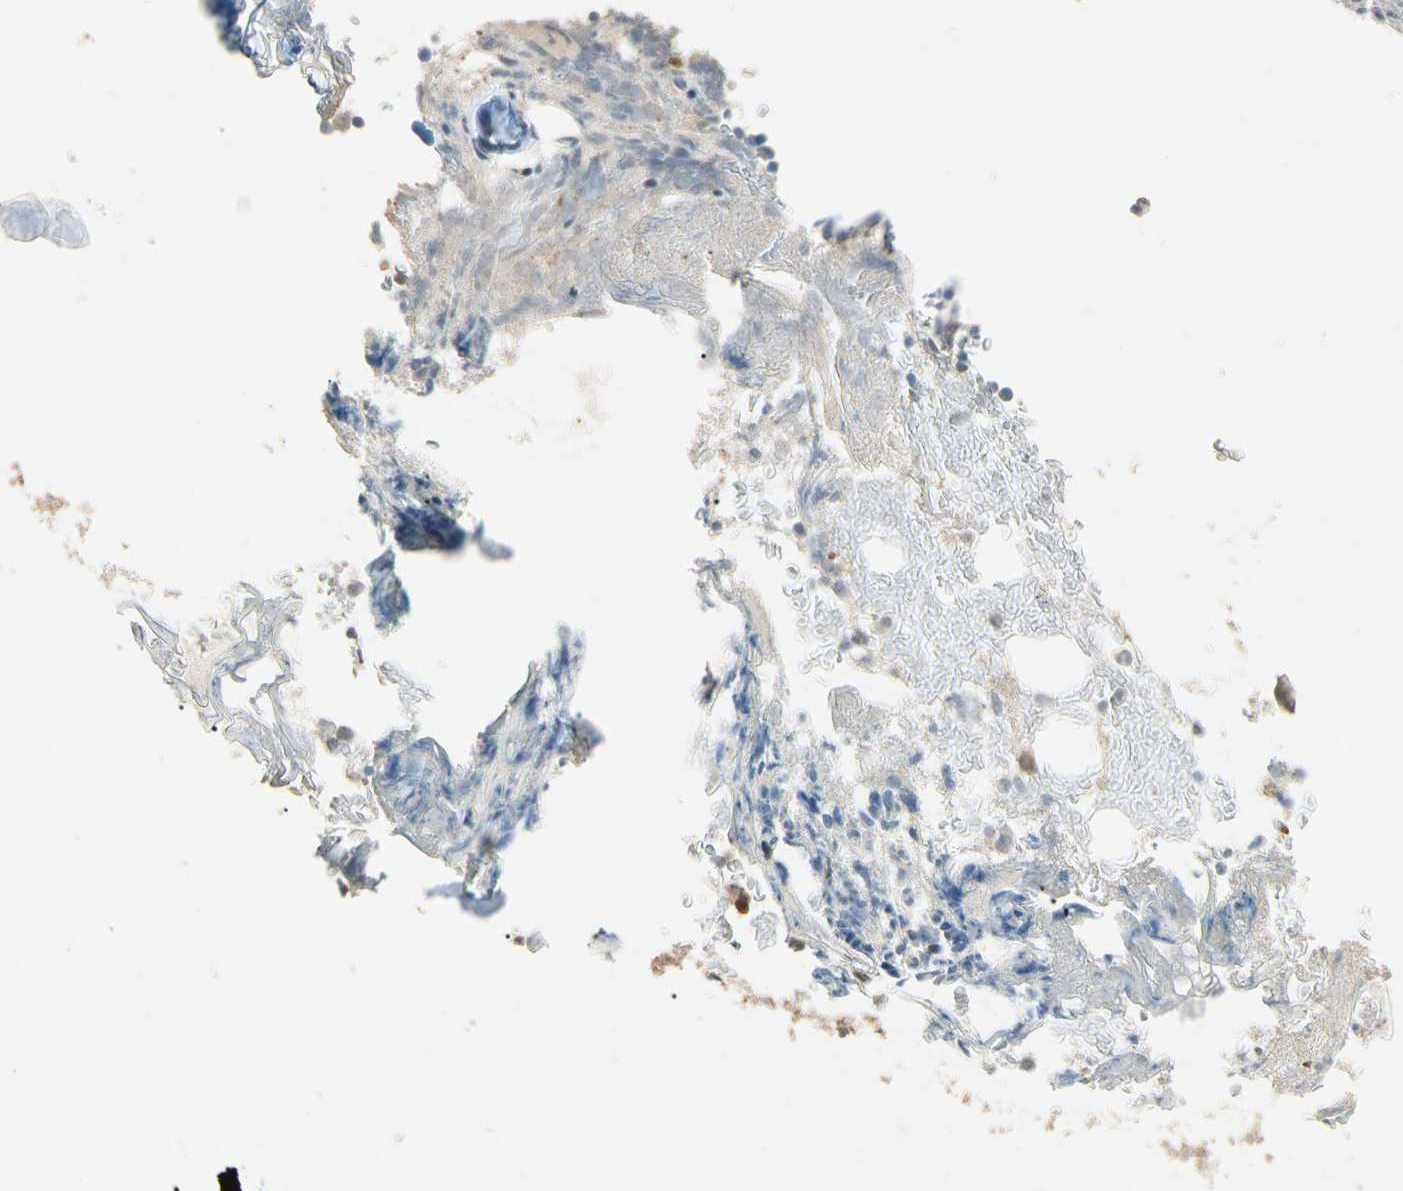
{"staining": {"intensity": "weak", "quantity": "<25%", "location": "cytoplasmic/membranous"}, "tissue": "bone marrow", "cell_type": "Hematopoietic cells", "image_type": "normal", "snomed": [{"axis": "morphology", "description": "Normal tissue, NOS"}, {"axis": "topography", "description": "Bone marrow"}], "caption": "Photomicrograph shows no significant protein expression in hematopoietic cells of benign bone marrow.", "gene": "GNE", "patient": {"sex": "female", "age": 73}}